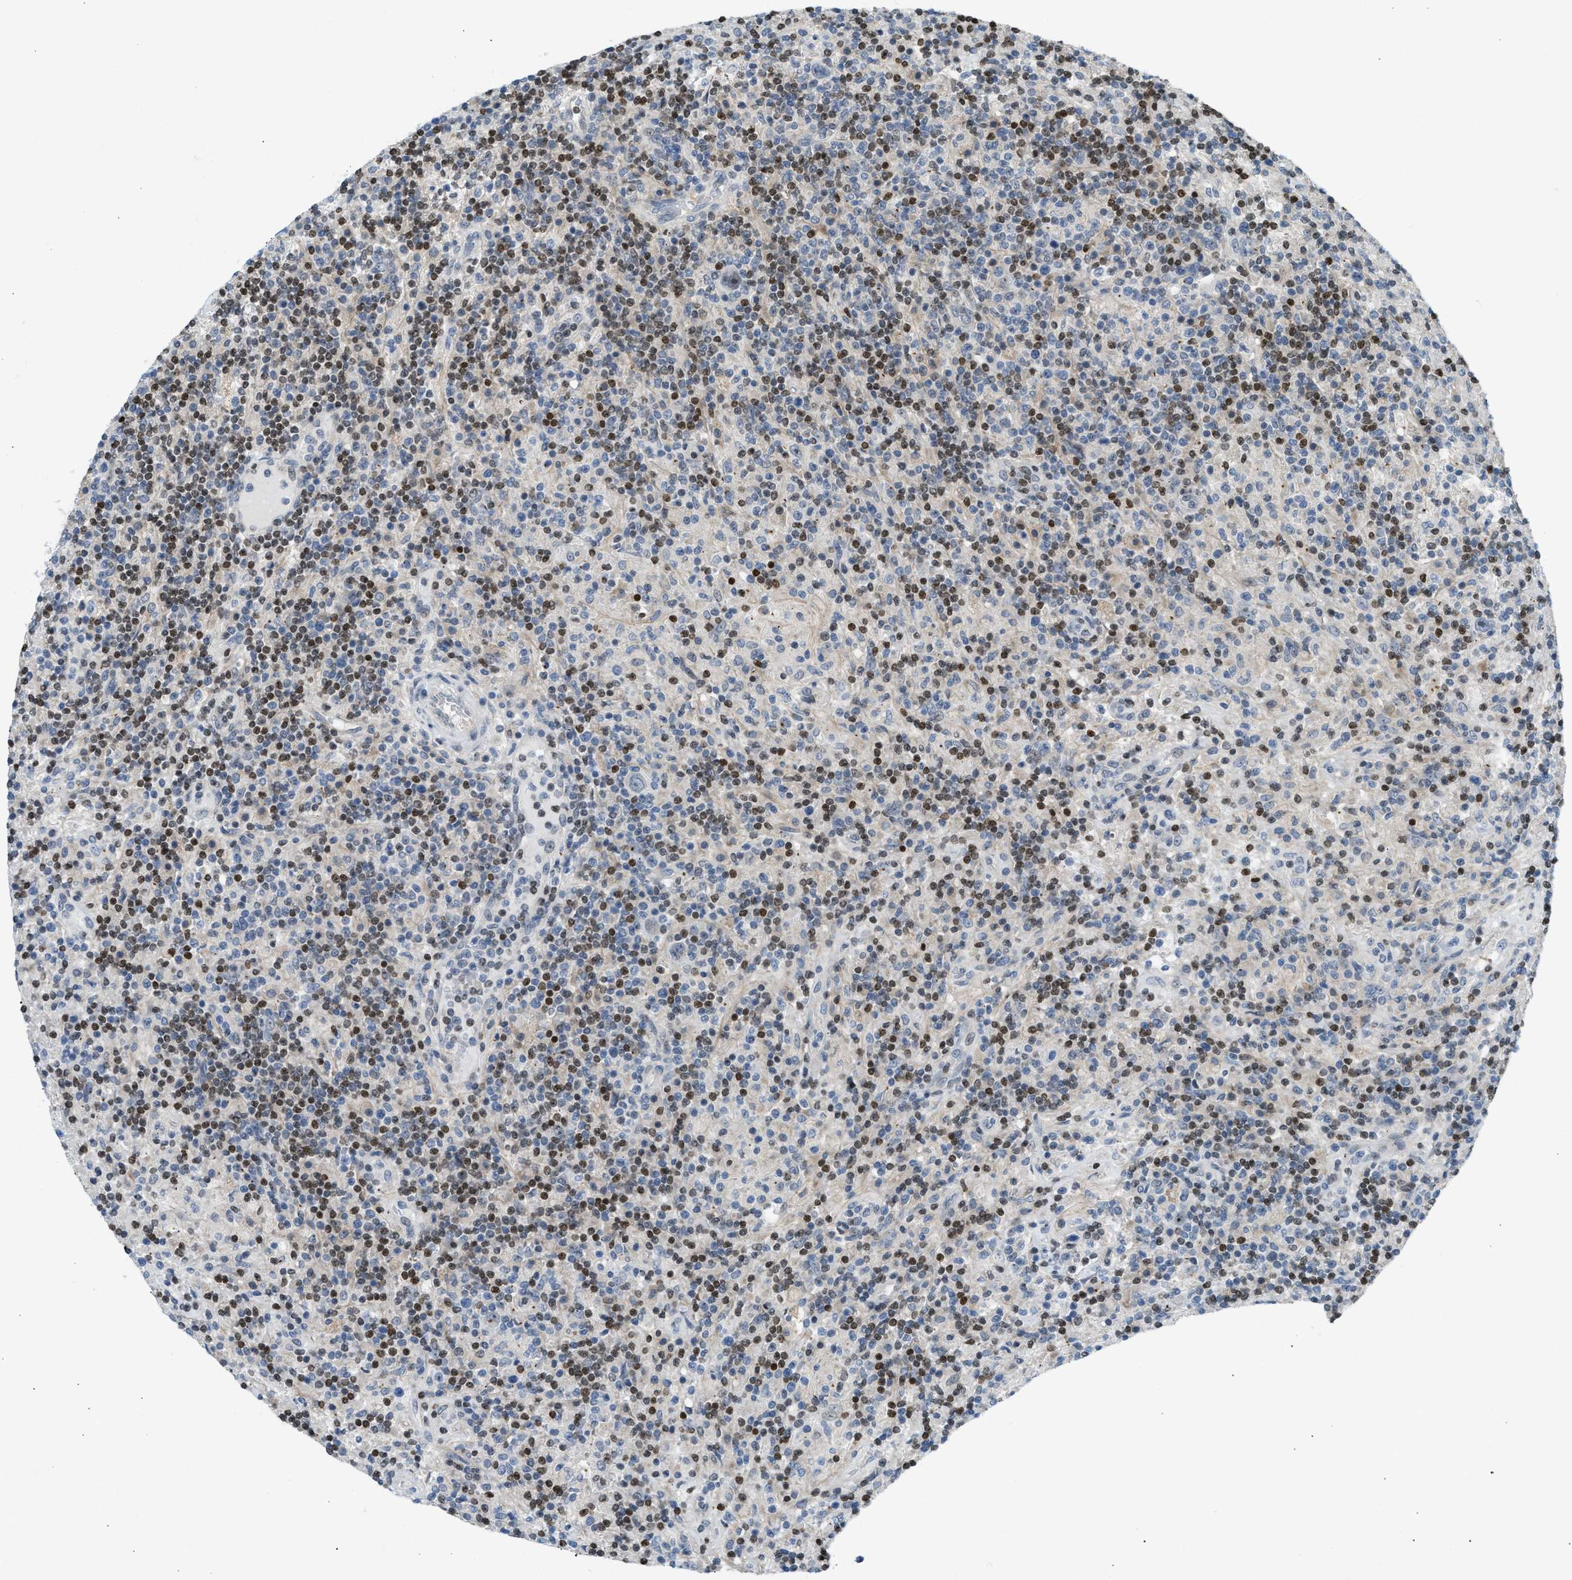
{"staining": {"intensity": "weak", "quantity": "<25%", "location": "nuclear"}, "tissue": "lymphoma", "cell_type": "Tumor cells", "image_type": "cancer", "snomed": [{"axis": "morphology", "description": "Hodgkin's disease, NOS"}, {"axis": "topography", "description": "Lymph node"}], "caption": "Human Hodgkin's disease stained for a protein using immunohistochemistry reveals no expression in tumor cells.", "gene": "NPS", "patient": {"sex": "male", "age": 70}}